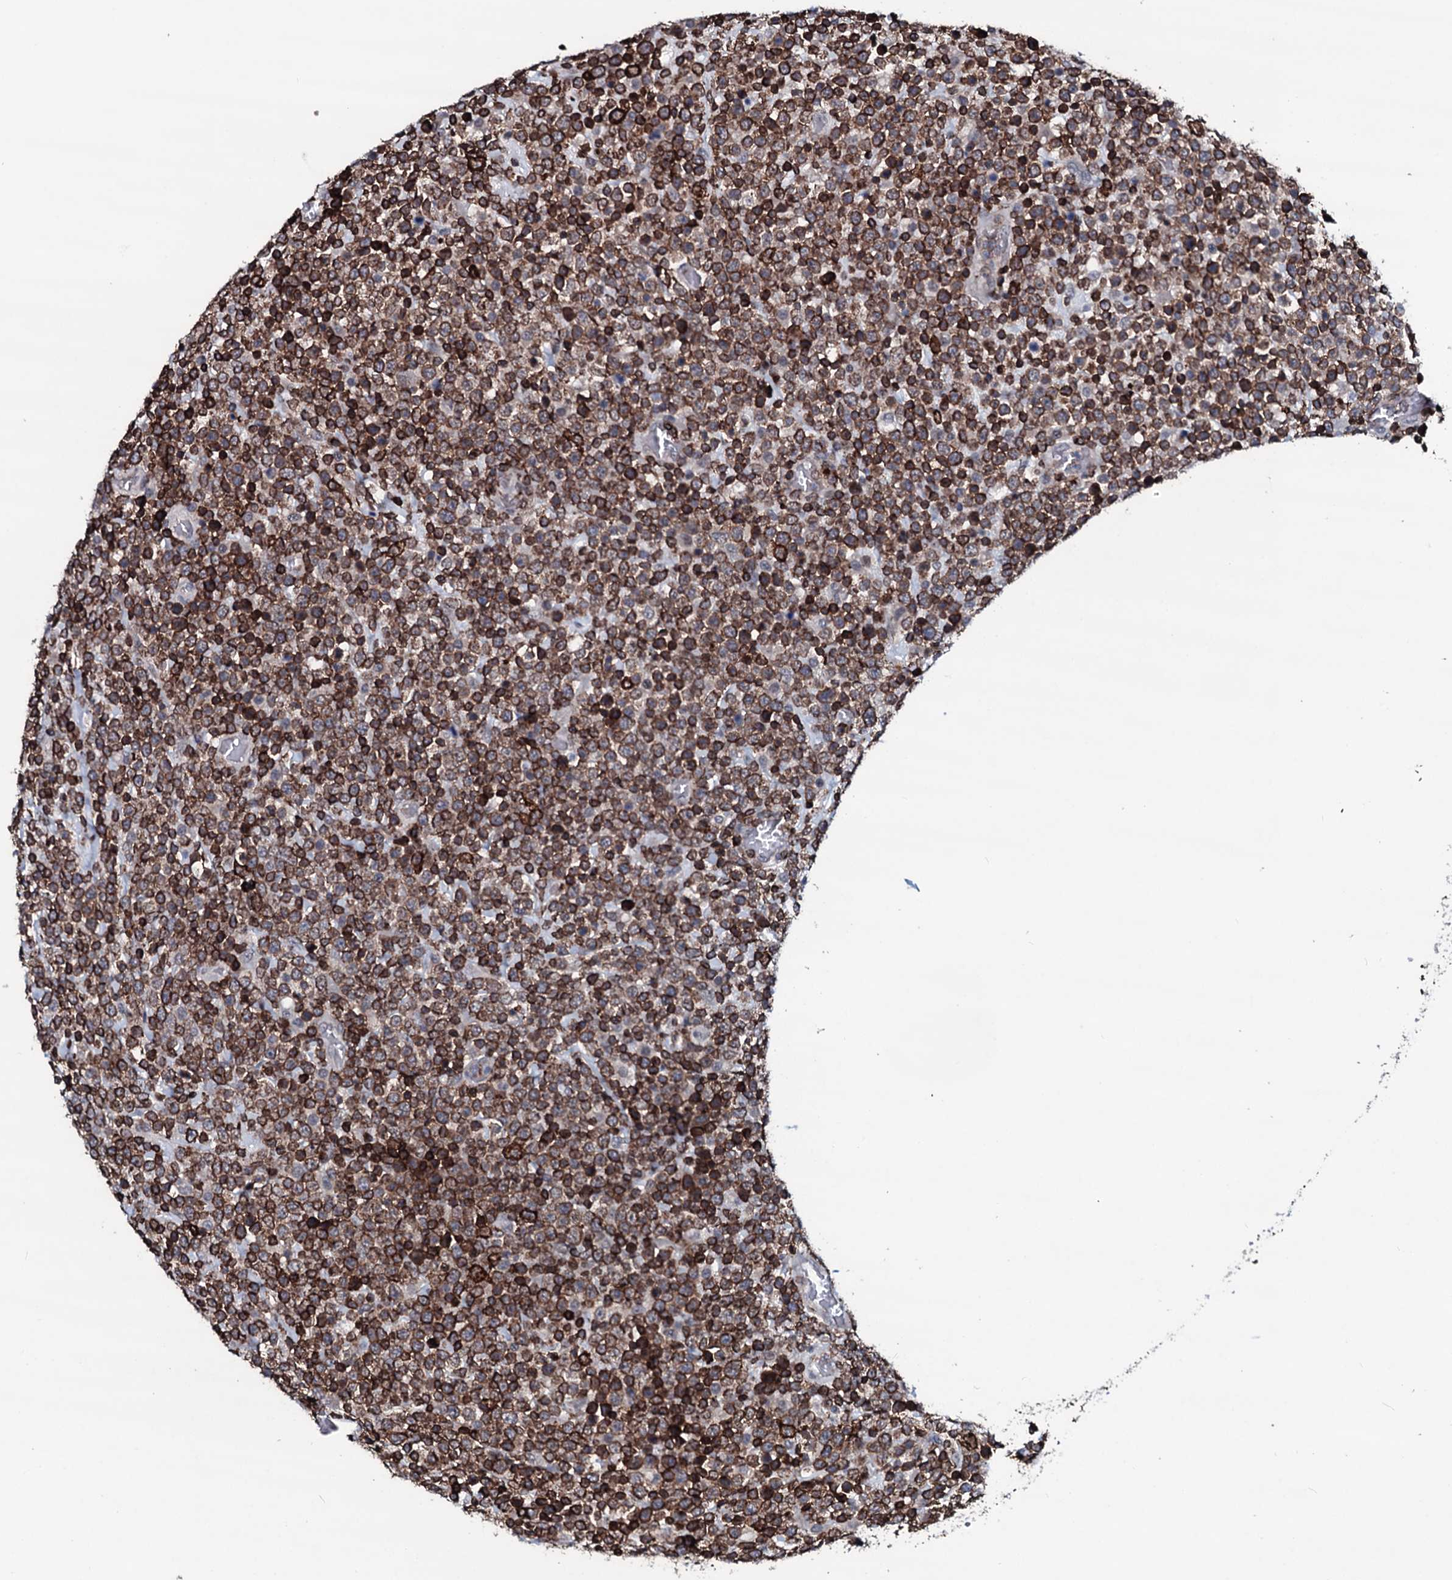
{"staining": {"intensity": "strong", "quantity": ">75%", "location": "cytoplasmic/membranous"}, "tissue": "lymphoma", "cell_type": "Tumor cells", "image_type": "cancer", "snomed": [{"axis": "morphology", "description": "Malignant lymphoma, non-Hodgkin's type, High grade"}, {"axis": "topography", "description": "Colon"}], "caption": "Immunohistochemical staining of human lymphoma reveals strong cytoplasmic/membranous protein staining in about >75% of tumor cells.", "gene": "OGFOD2", "patient": {"sex": "female", "age": 53}}